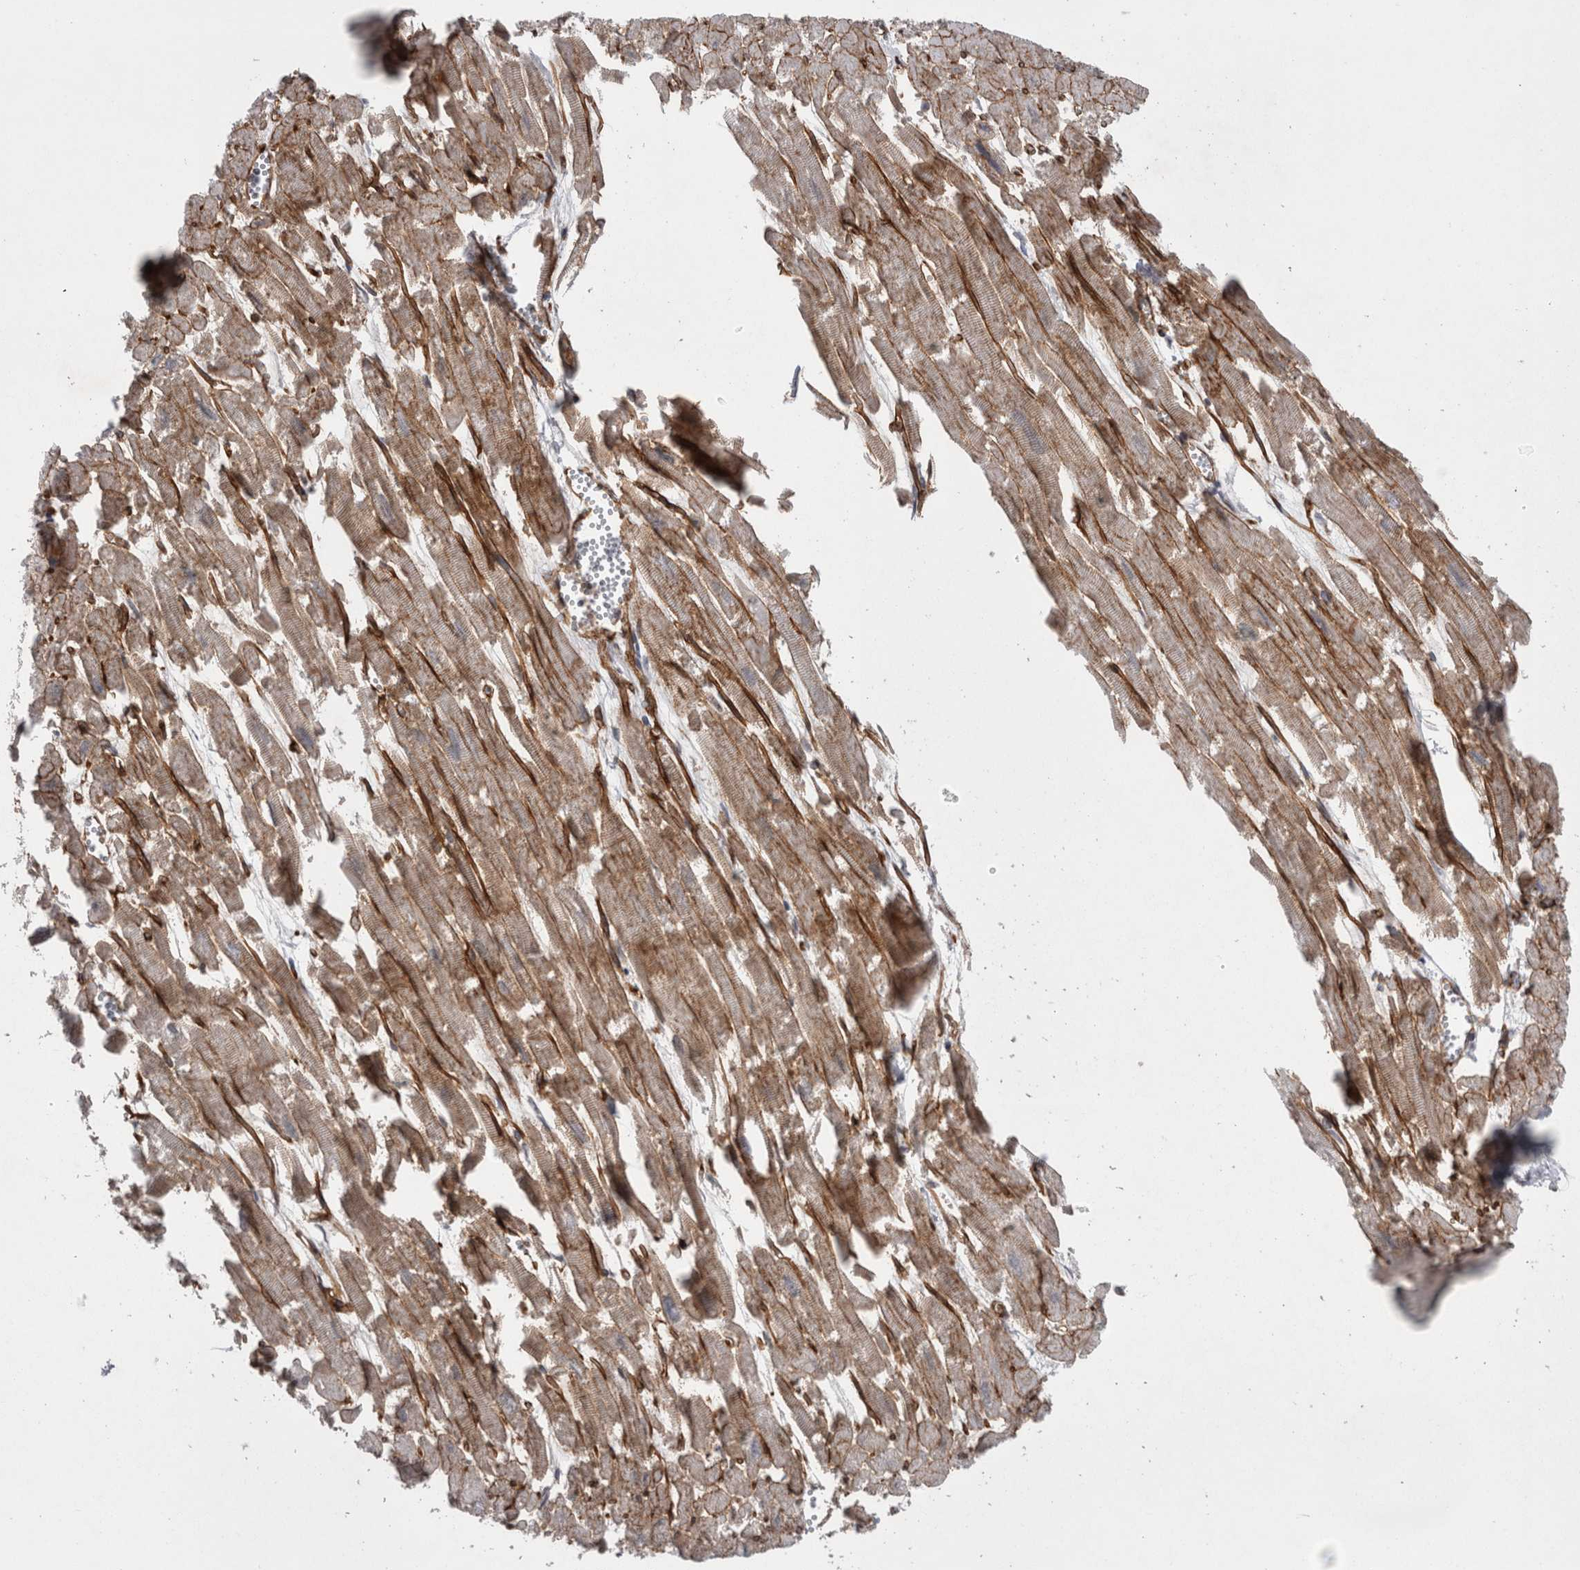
{"staining": {"intensity": "strong", "quantity": ">75%", "location": "cytoplasmic/membranous"}, "tissue": "heart muscle", "cell_type": "Cardiomyocytes", "image_type": "normal", "snomed": [{"axis": "morphology", "description": "Normal tissue, NOS"}, {"axis": "topography", "description": "Heart"}], "caption": "Heart muscle stained with a brown dye demonstrates strong cytoplasmic/membranous positive expression in approximately >75% of cardiomyocytes.", "gene": "DDX6", "patient": {"sex": "male", "age": 54}}